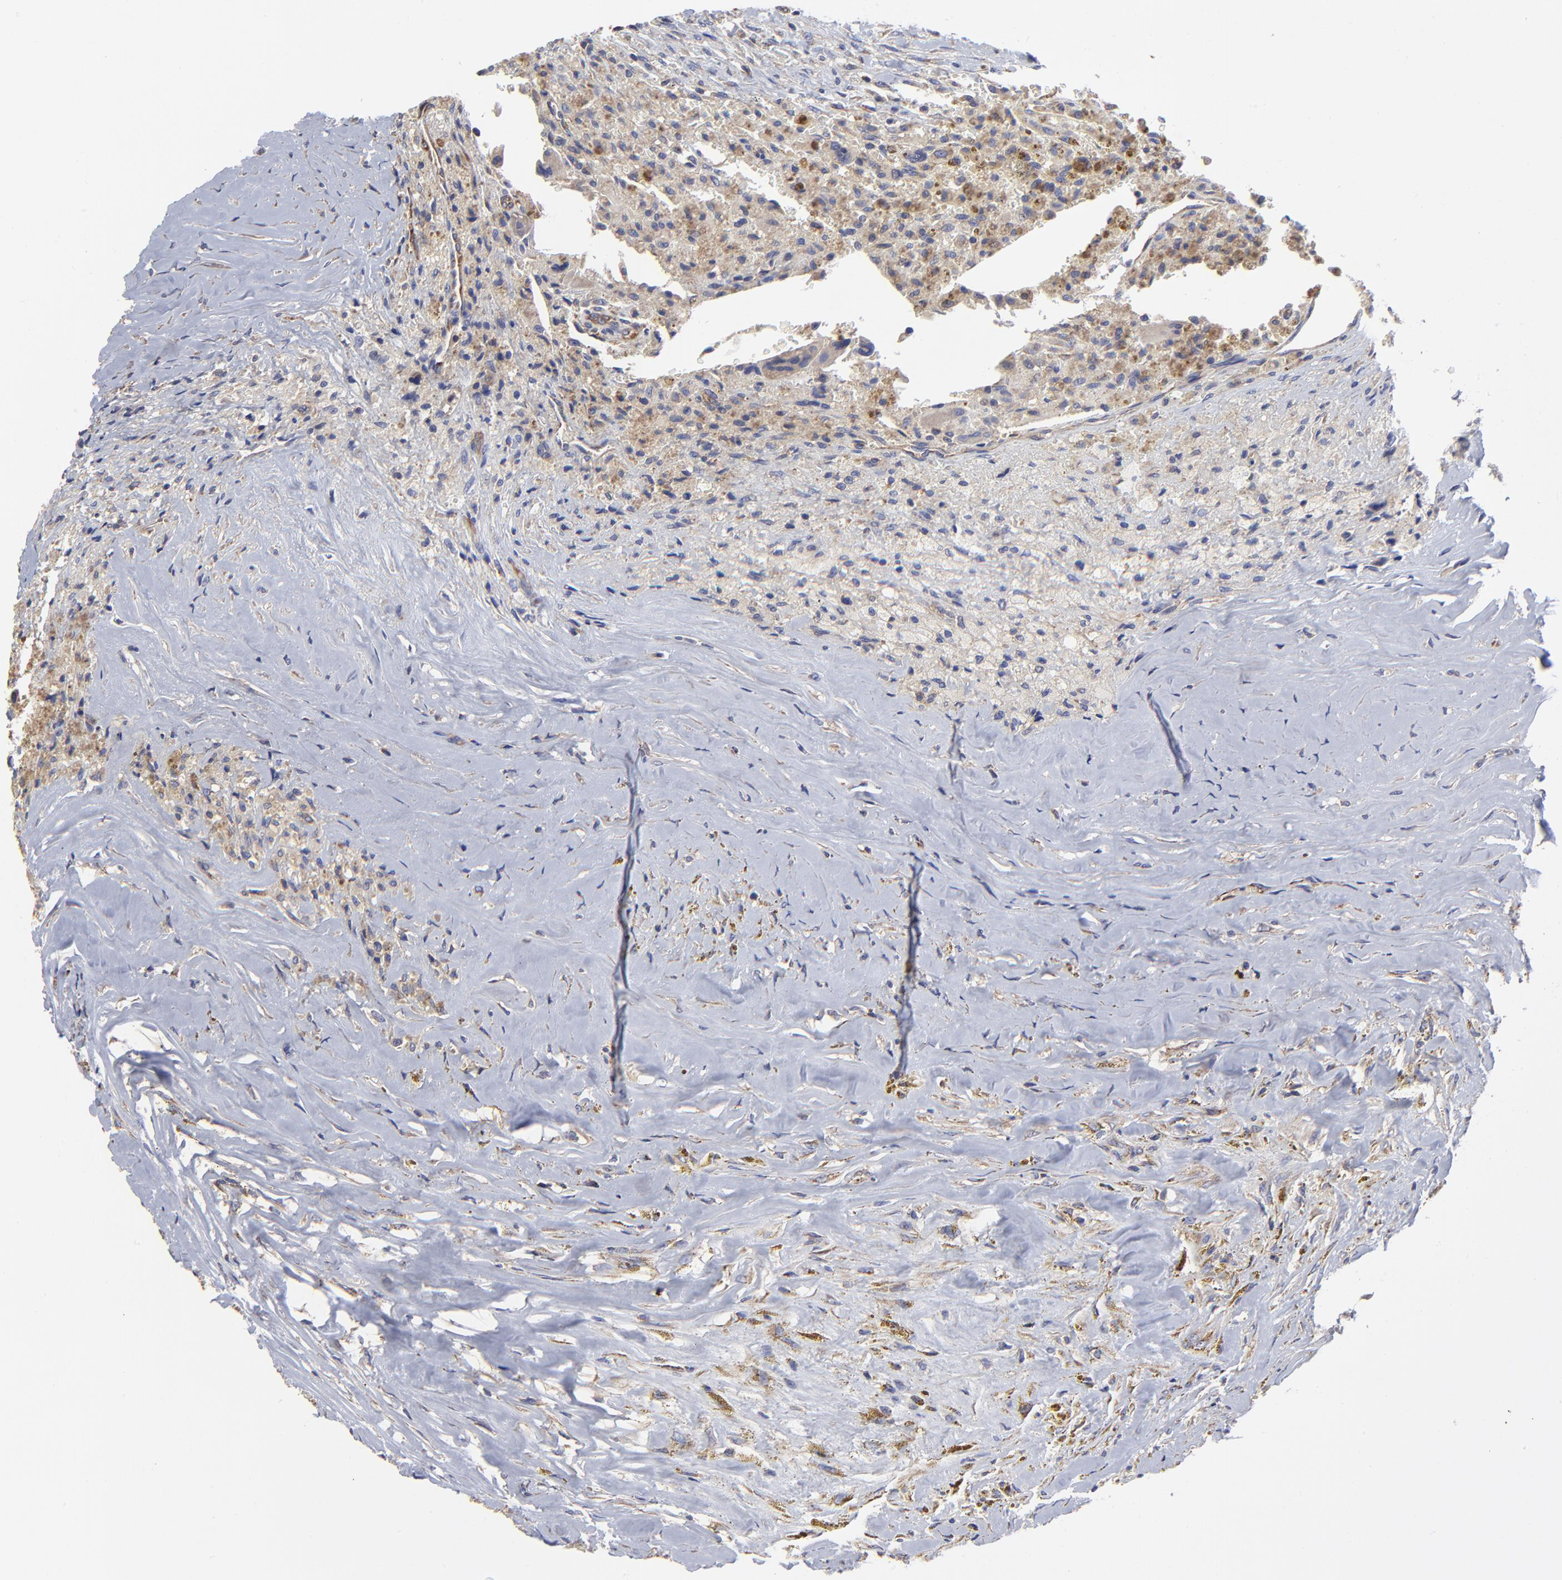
{"staining": {"intensity": "moderate", "quantity": "25%-75%", "location": "cytoplasmic/membranous"}, "tissue": "thyroid cancer", "cell_type": "Tumor cells", "image_type": "cancer", "snomed": [{"axis": "morphology", "description": "Papillary adenocarcinoma, NOS"}, {"axis": "topography", "description": "Thyroid gland"}], "caption": "Immunohistochemical staining of papillary adenocarcinoma (thyroid) demonstrates medium levels of moderate cytoplasmic/membranous protein staining in approximately 25%-75% of tumor cells. Nuclei are stained in blue.", "gene": "SULF2", "patient": {"sex": "male", "age": 87}}